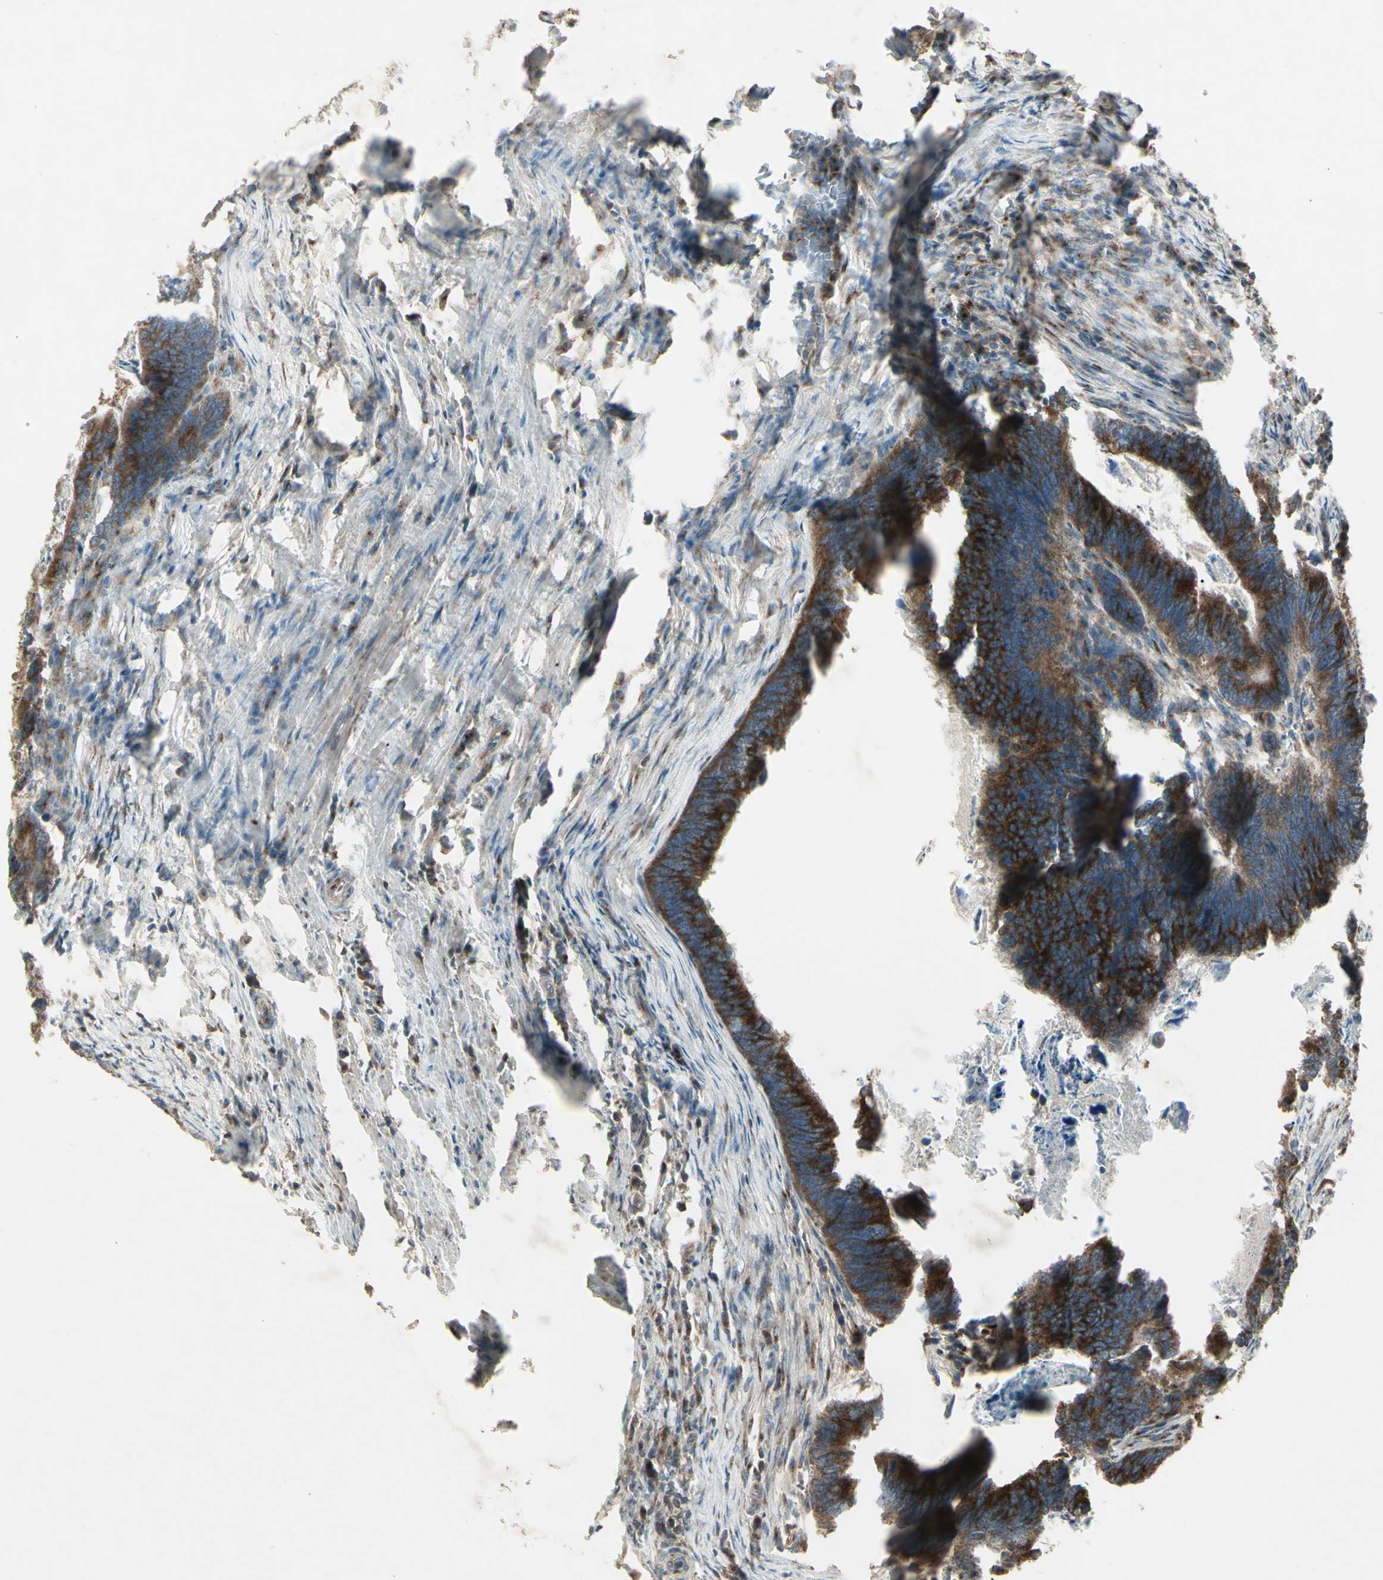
{"staining": {"intensity": "strong", "quantity": ">75%", "location": "cytoplasmic/membranous"}, "tissue": "colorectal cancer", "cell_type": "Tumor cells", "image_type": "cancer", "snomed": [{"axis": "morphology", "description": "Adenocarcinoma, NOS"}, {"axis": "topography", "description": "Colon"}], "caption": "Colorectal adenocarcinoma stained with a protein marker exhibits strong staining in tumor cells.", "gene": "AP1G1", "patient": {"sex": "male", "age": 72}}